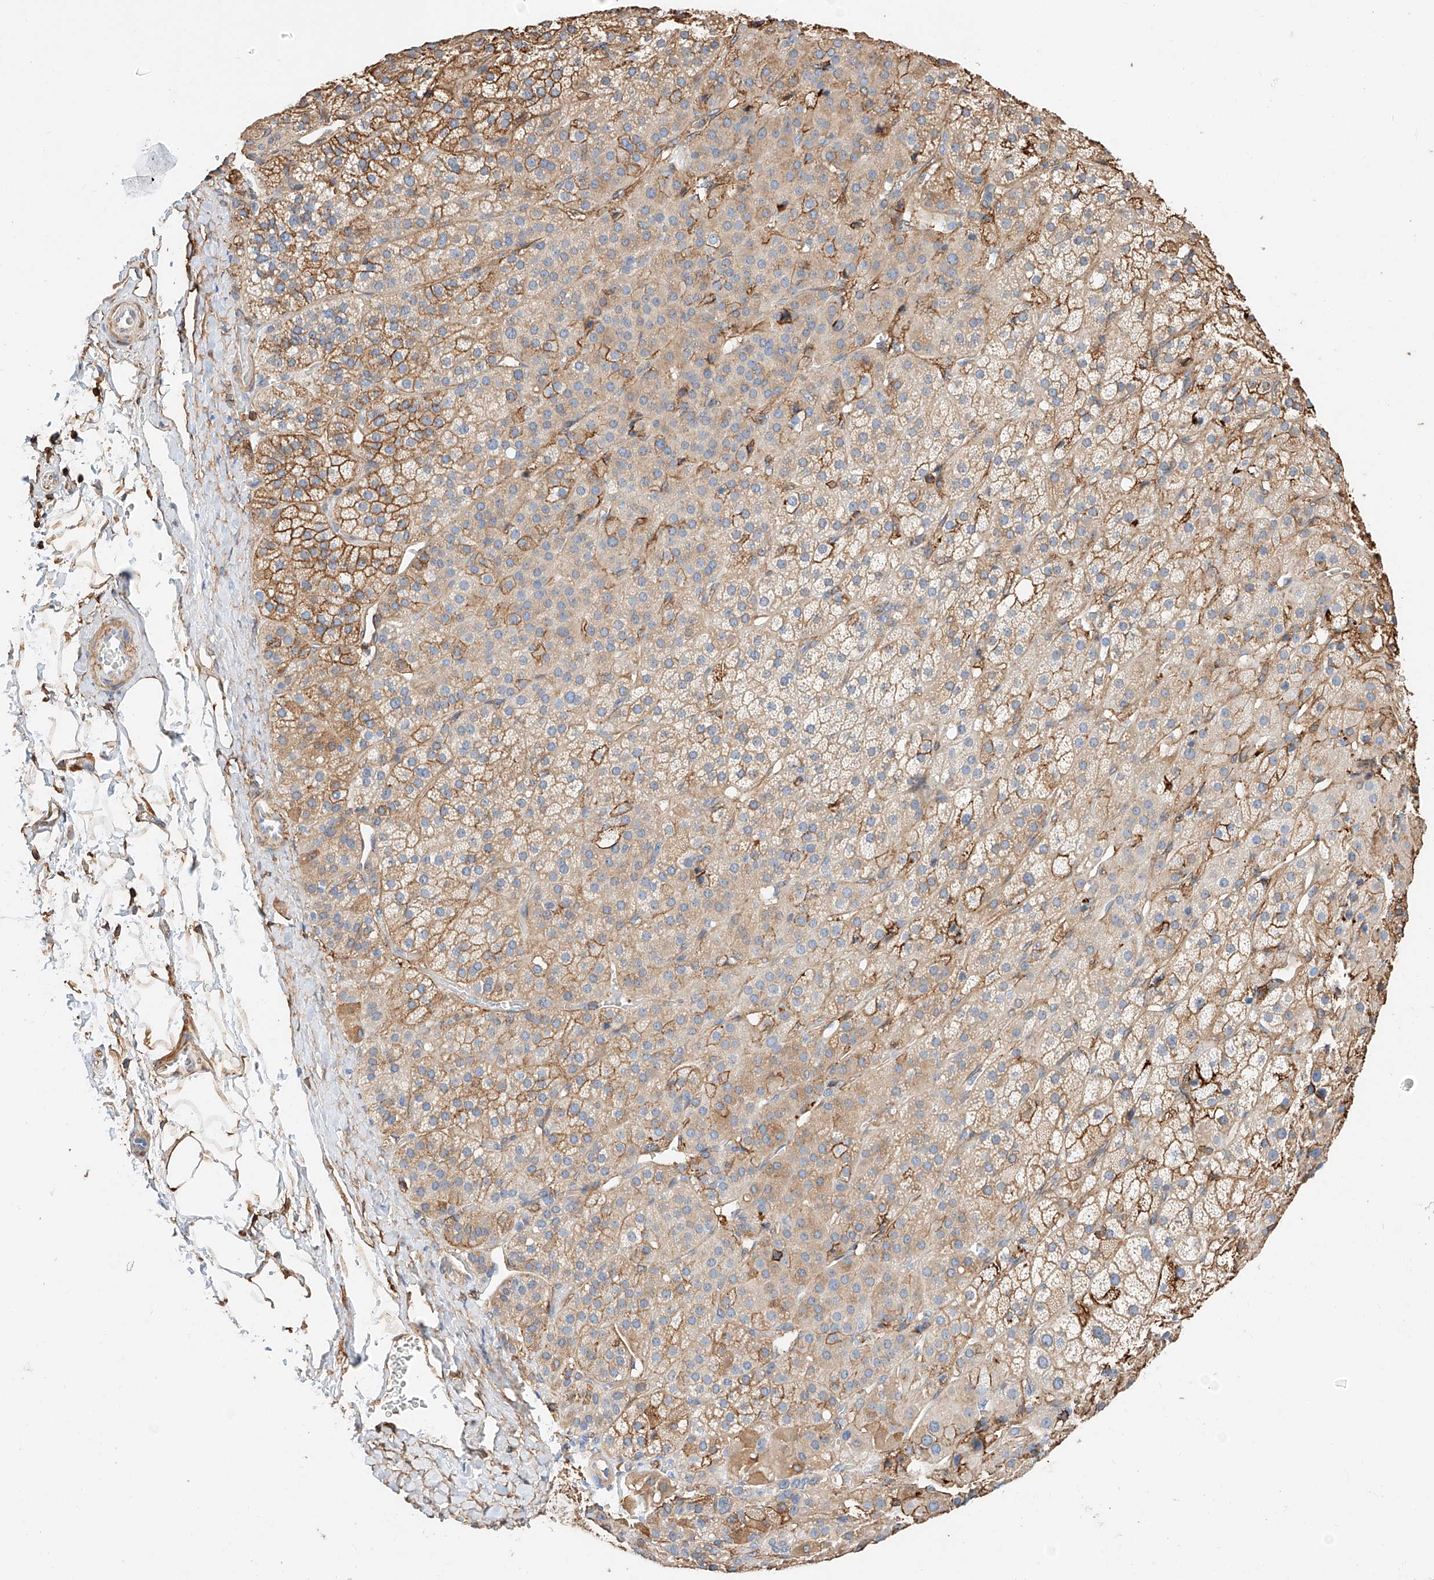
{"staining": {"intensity": "moderate", "quantity": "25%-75%", "location": "cytoplasmic/membranous"}, "tissue": "adrenal gland", "cell_type": "Glandular cells", "image_type": "normal", "snomed": [{"axis": "morphology", "description": "Normal tissue, NOS"}, {"axis": "topography", "description": "Adrenal gland"}], "caption": "Approximately 25%-75% of glandular cells in unremarkable human adrenal gland demonstrate moderate cytoplasmic/membranous protein expression as visualized by brown immunohistochemical staining.", "gene": "WFS1", "patient": {"sex": "female", "age": 57}}